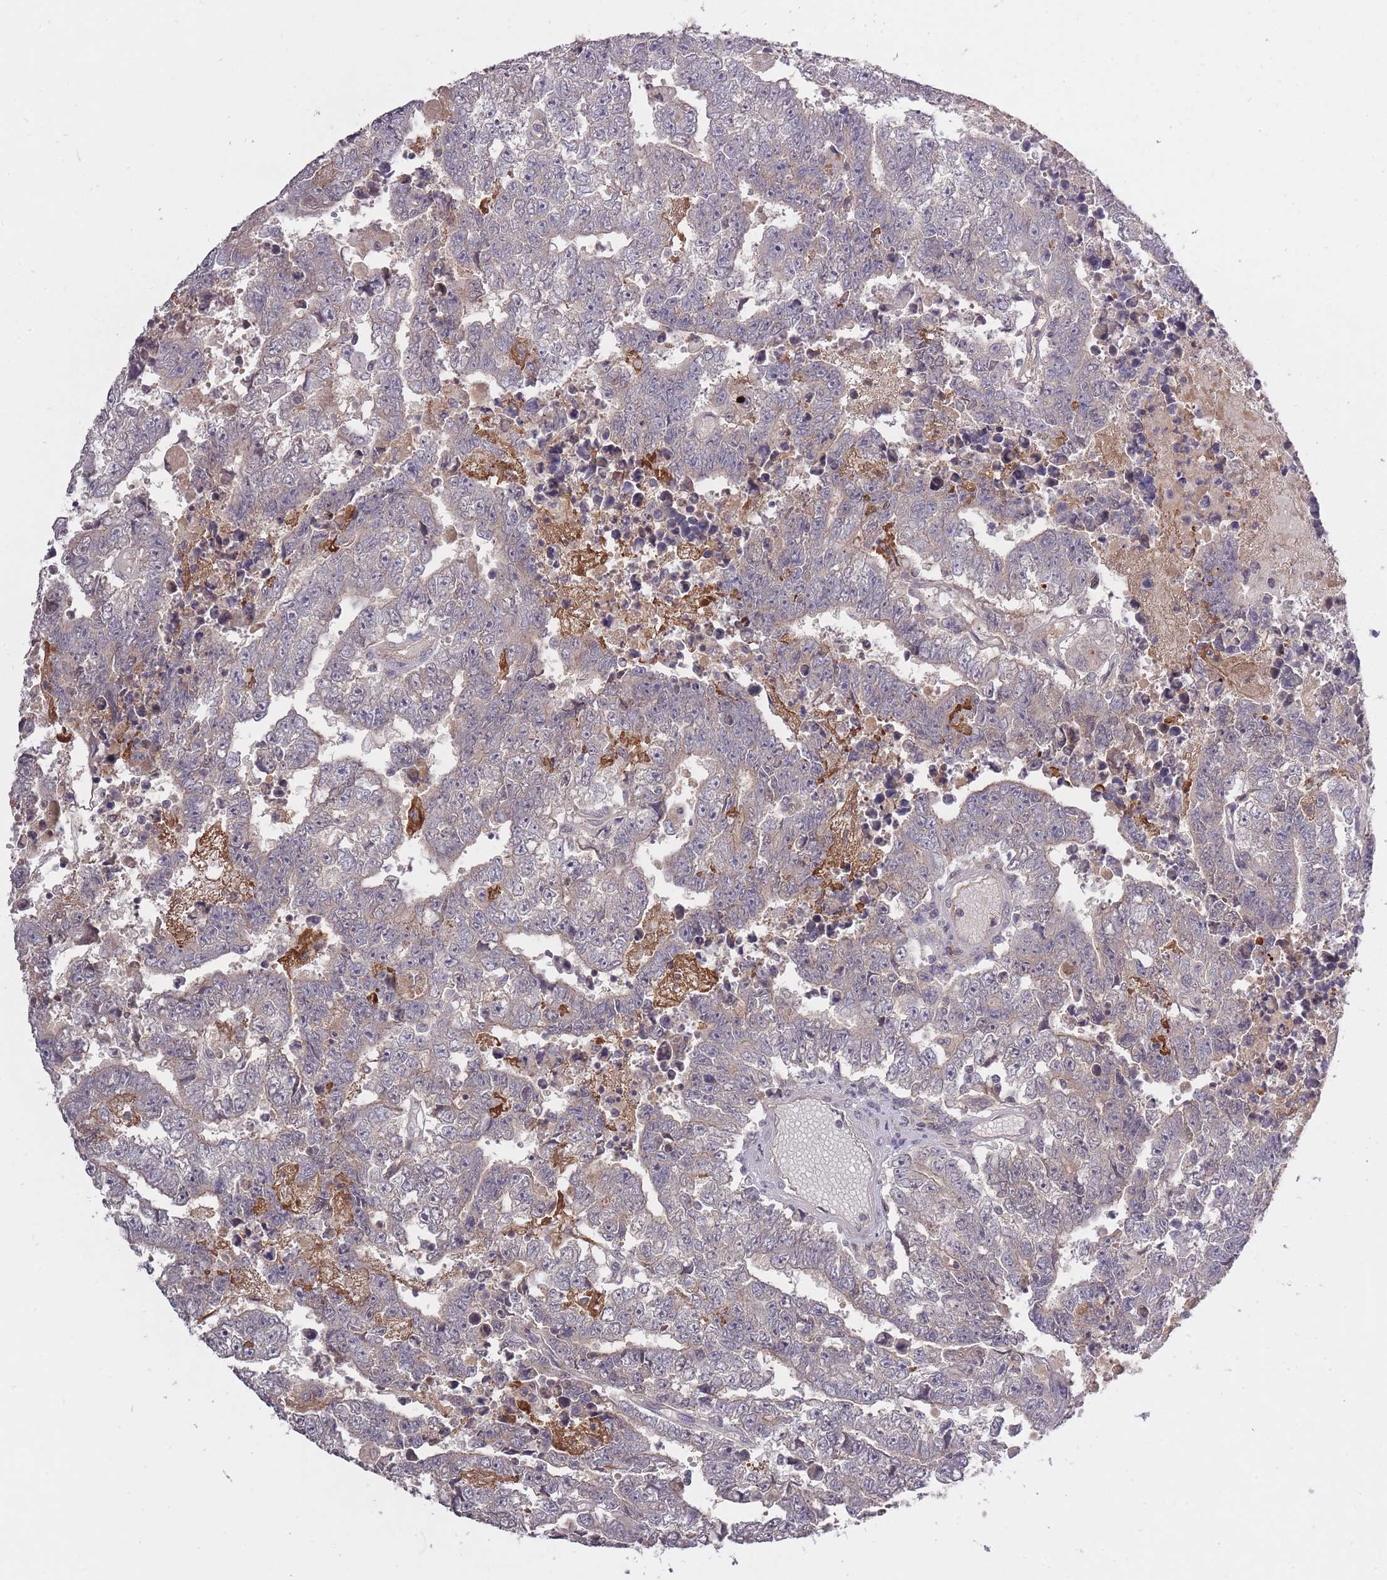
{"staining": {"intensity": "negative", "quantity": "none", "location": "none"}, "tissue": "testis cancer", "cell_type": "Tumor cells", "image_type": "cancer", "snomed": [{"axis": "morphology", "description": "Carcinoma, Embryonal, NOS"}, {"axis": "topography", "description": "Testis"}], "caption": "High power microscopy image of an immunohistochemistry (IHC) histopathology image of testis embryonal carcinoma, revealing no significant staining in tumor cells.", "gene": "ADCYAP1R1", "patient": {"sex": "male", "age": 25}}